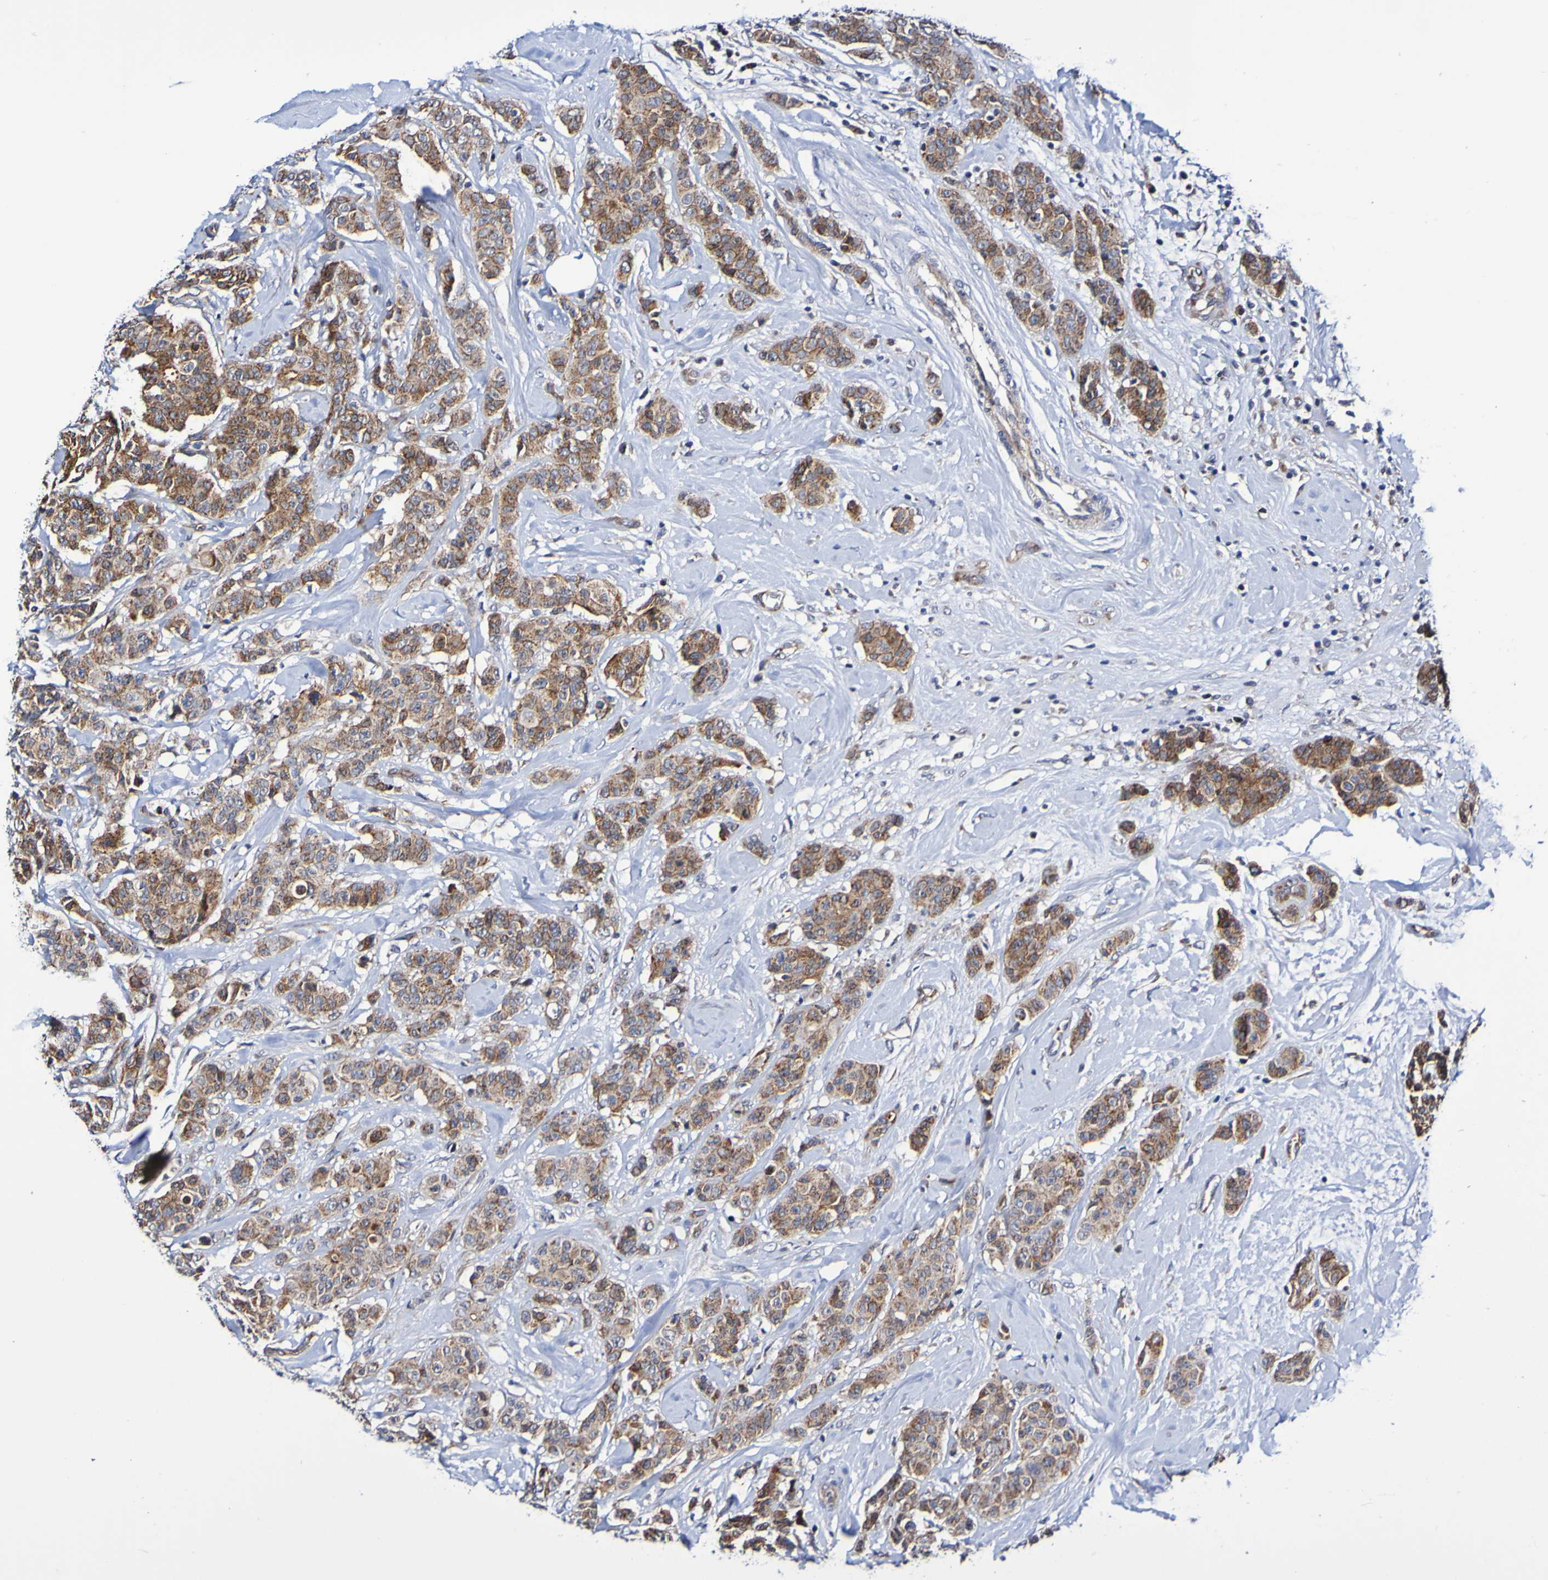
{"staining": {"intensity": "moderate", "quantity": ">75%", "location": "cytoplasmic/membranous"}, "tissue": "breast cancer", "cell_type": "Tumor cells", "image_type": "cancer", "snomed": [{"axis": "morphology", "description": "Normal tissue, NOS"}, {"axis": "morphology", "description": "Duct carcinoma"}, {"axis": "topography", "description": "Breast"}], "caption": "Immunohistochemical staining of human breast cancer (infiltrating ductal carcinoma) exhibits medium levels of moderate cytoplasmic/membranous positivity in approximately >75% of tumor cells. (Stains: DAB (3,3'-diaminobenzidine) in brown, nuclei in blue, Microscopy: brightfield microscopy at high magnification).", "gene": "GJB1", "patient": {"sex": "female", "age": 40}}